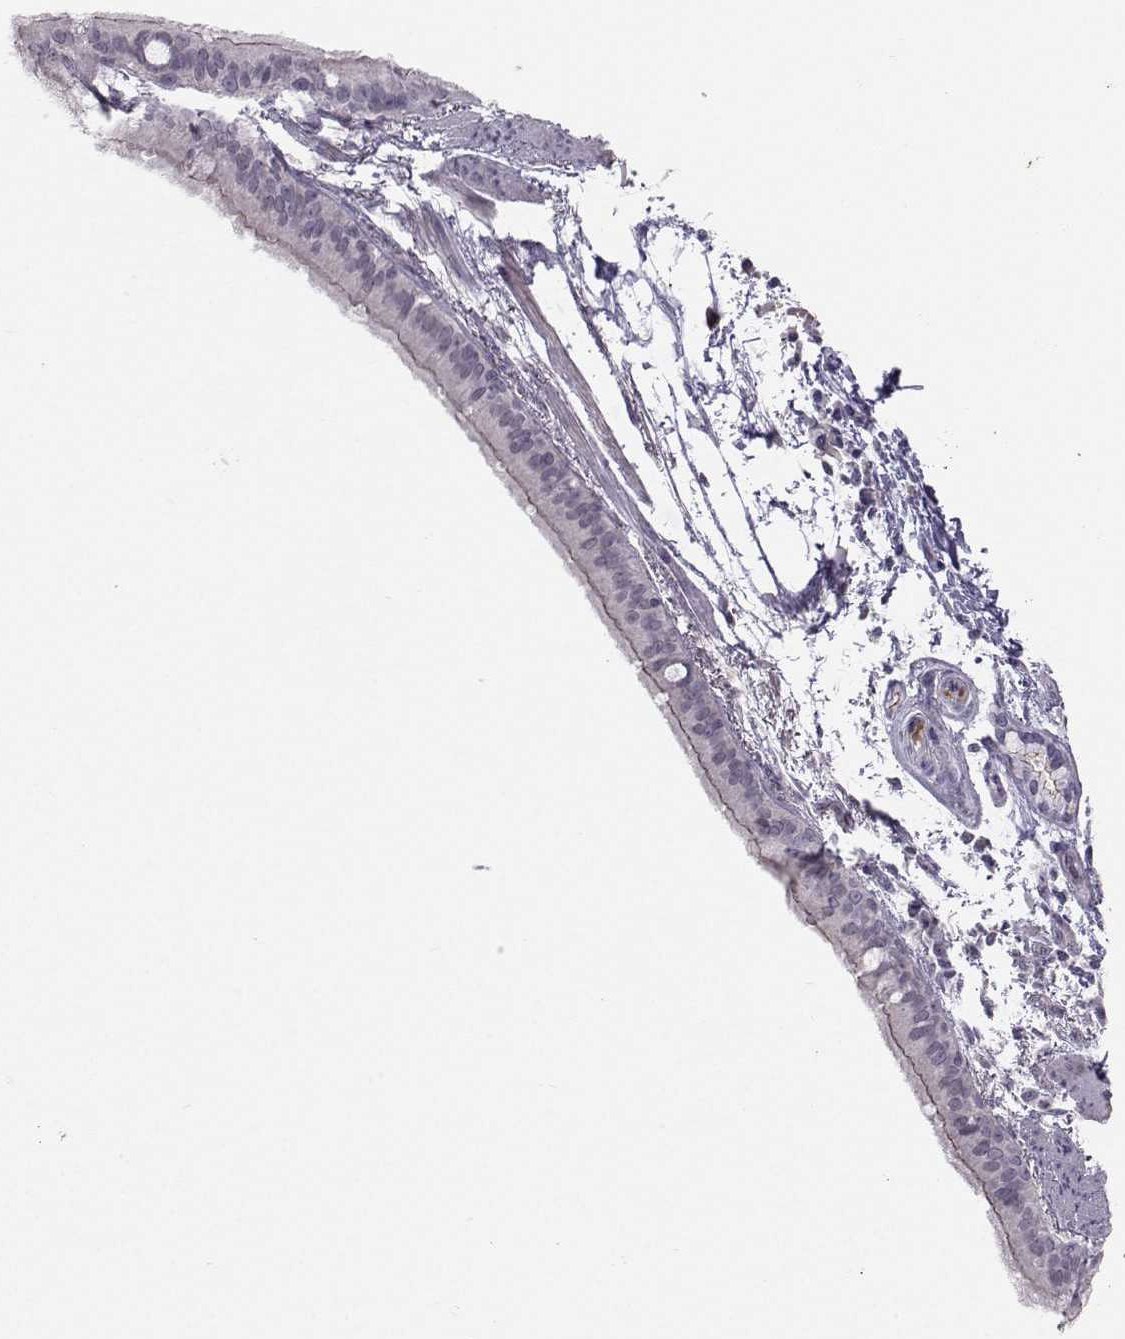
{"staining": {"intensity": "negative", "quantity": "none", "location": "none"}, "tissue": "bronchus", "cell_type": "Respiratory epithelial cells", "image_type": "normal", "snomed": [{"axis": "morphology", "description": "Normal tissue, NOS"}, {"axis": "morphology", "description": "Squamous cell carcinoma, NOS"}, {"axis": "topography", "description": "Bronchus"}, {"axis": "topography", "description": "Lung"}], "caption": "The photomicrograph reveals no staining of respiratory epithelial cells in unremarkable bronchus. (DAB (3,3'-diaminobenzidine) immunohistochemistry (IHC) with hematoxylin counter stain).", "gene": "MAST1", "patient": {"sex": "male", "age": 69}}